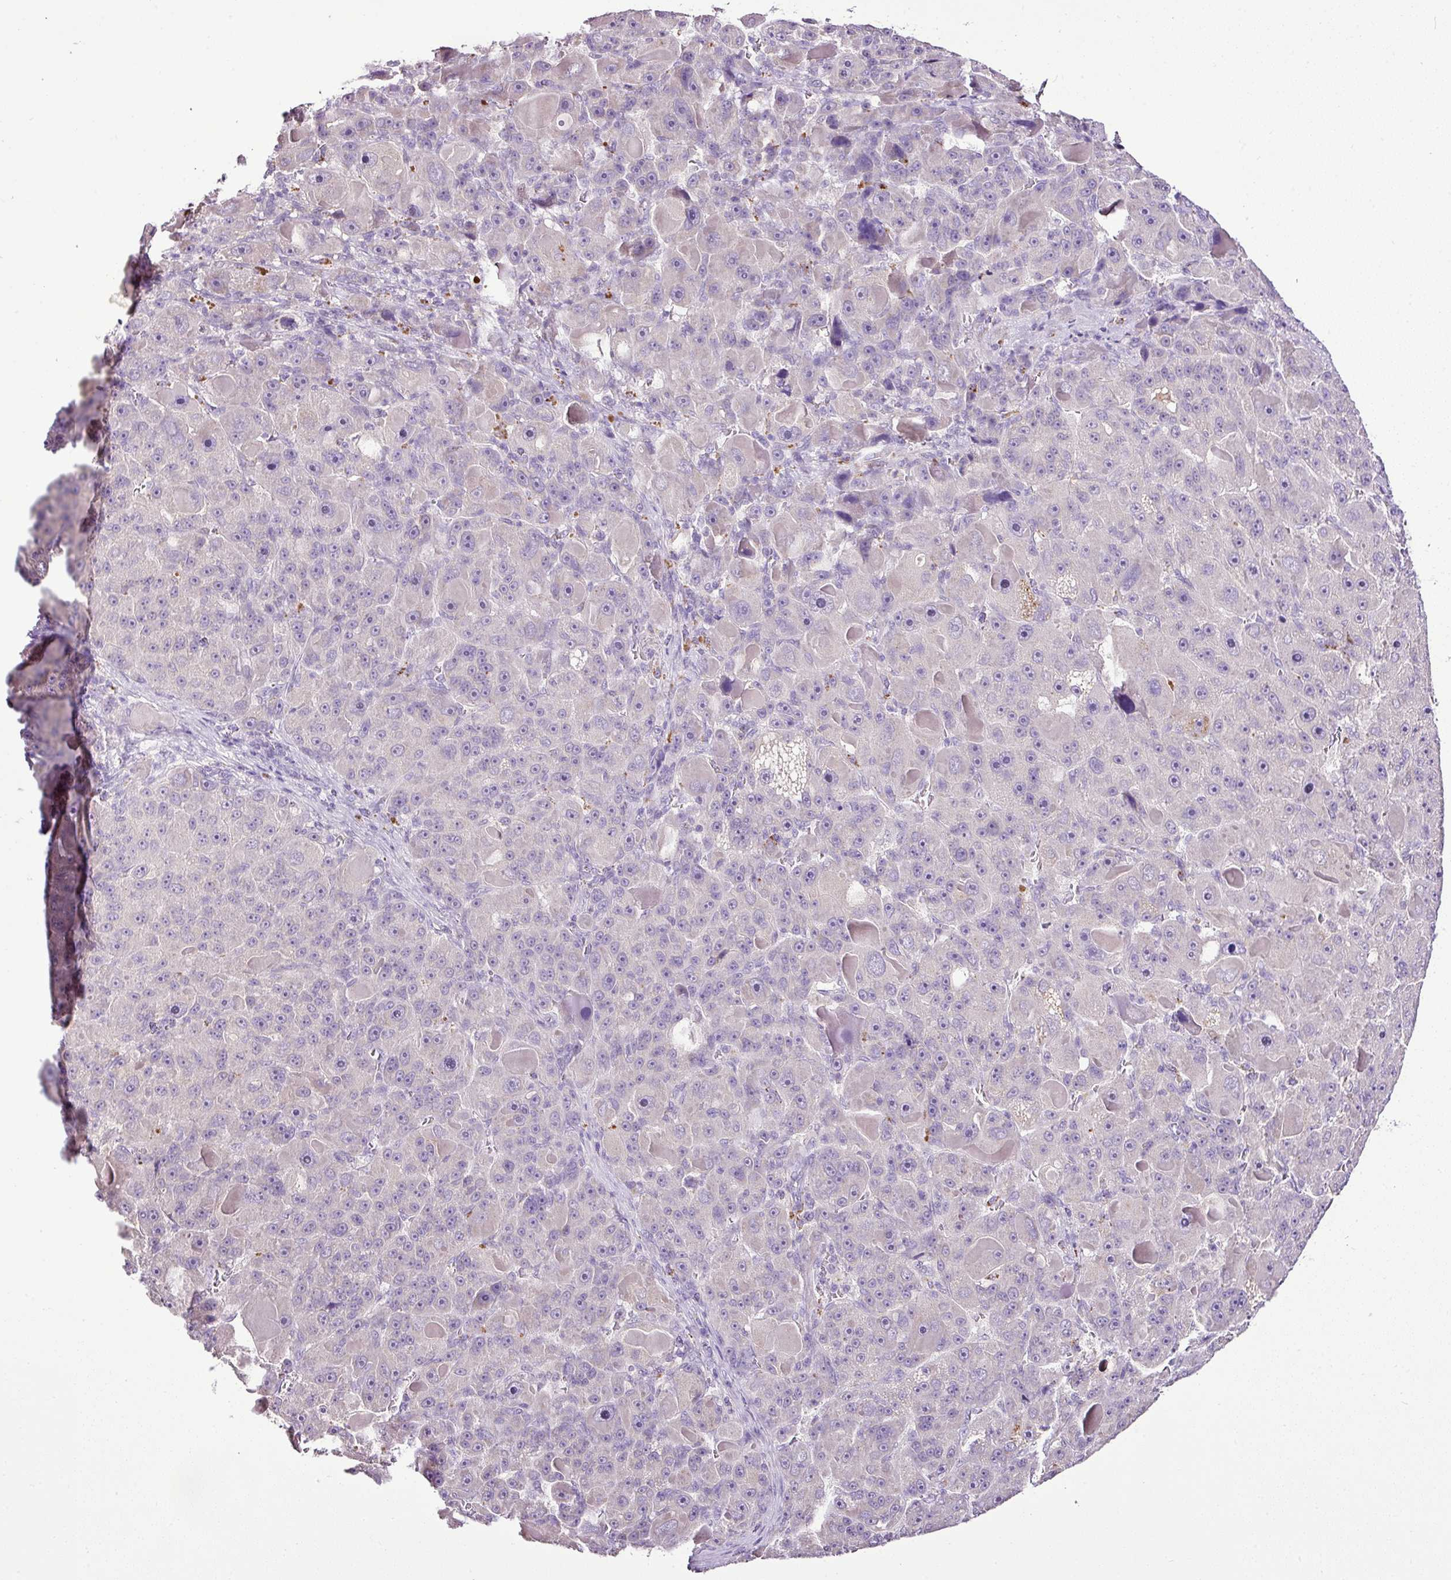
{"staining": {"intensity": "negative", "quantity": "none", "location": "none"}, "tissue": "liver cancer", "cell_type": "Tumor cells", "image_type": "cancer", "snomed": [{"axis": "morphology", "description": "Carcinoma, Hepatocellular, NOS"}, {"axis": "topography", "description": "Liver"}], "caption": "Photomicrograph shows no significant protein expression in tumor cells of hepatocellular carcinoma (liver). (Stains: DAB (3,3'-diaminobenzidine) immunohistochemistry with hematoxylin counter stain, Microscopy: brightfield microscopy at high magnification).", "gene": "ESR1", "patient": {"sex": "male", "age": 76}}